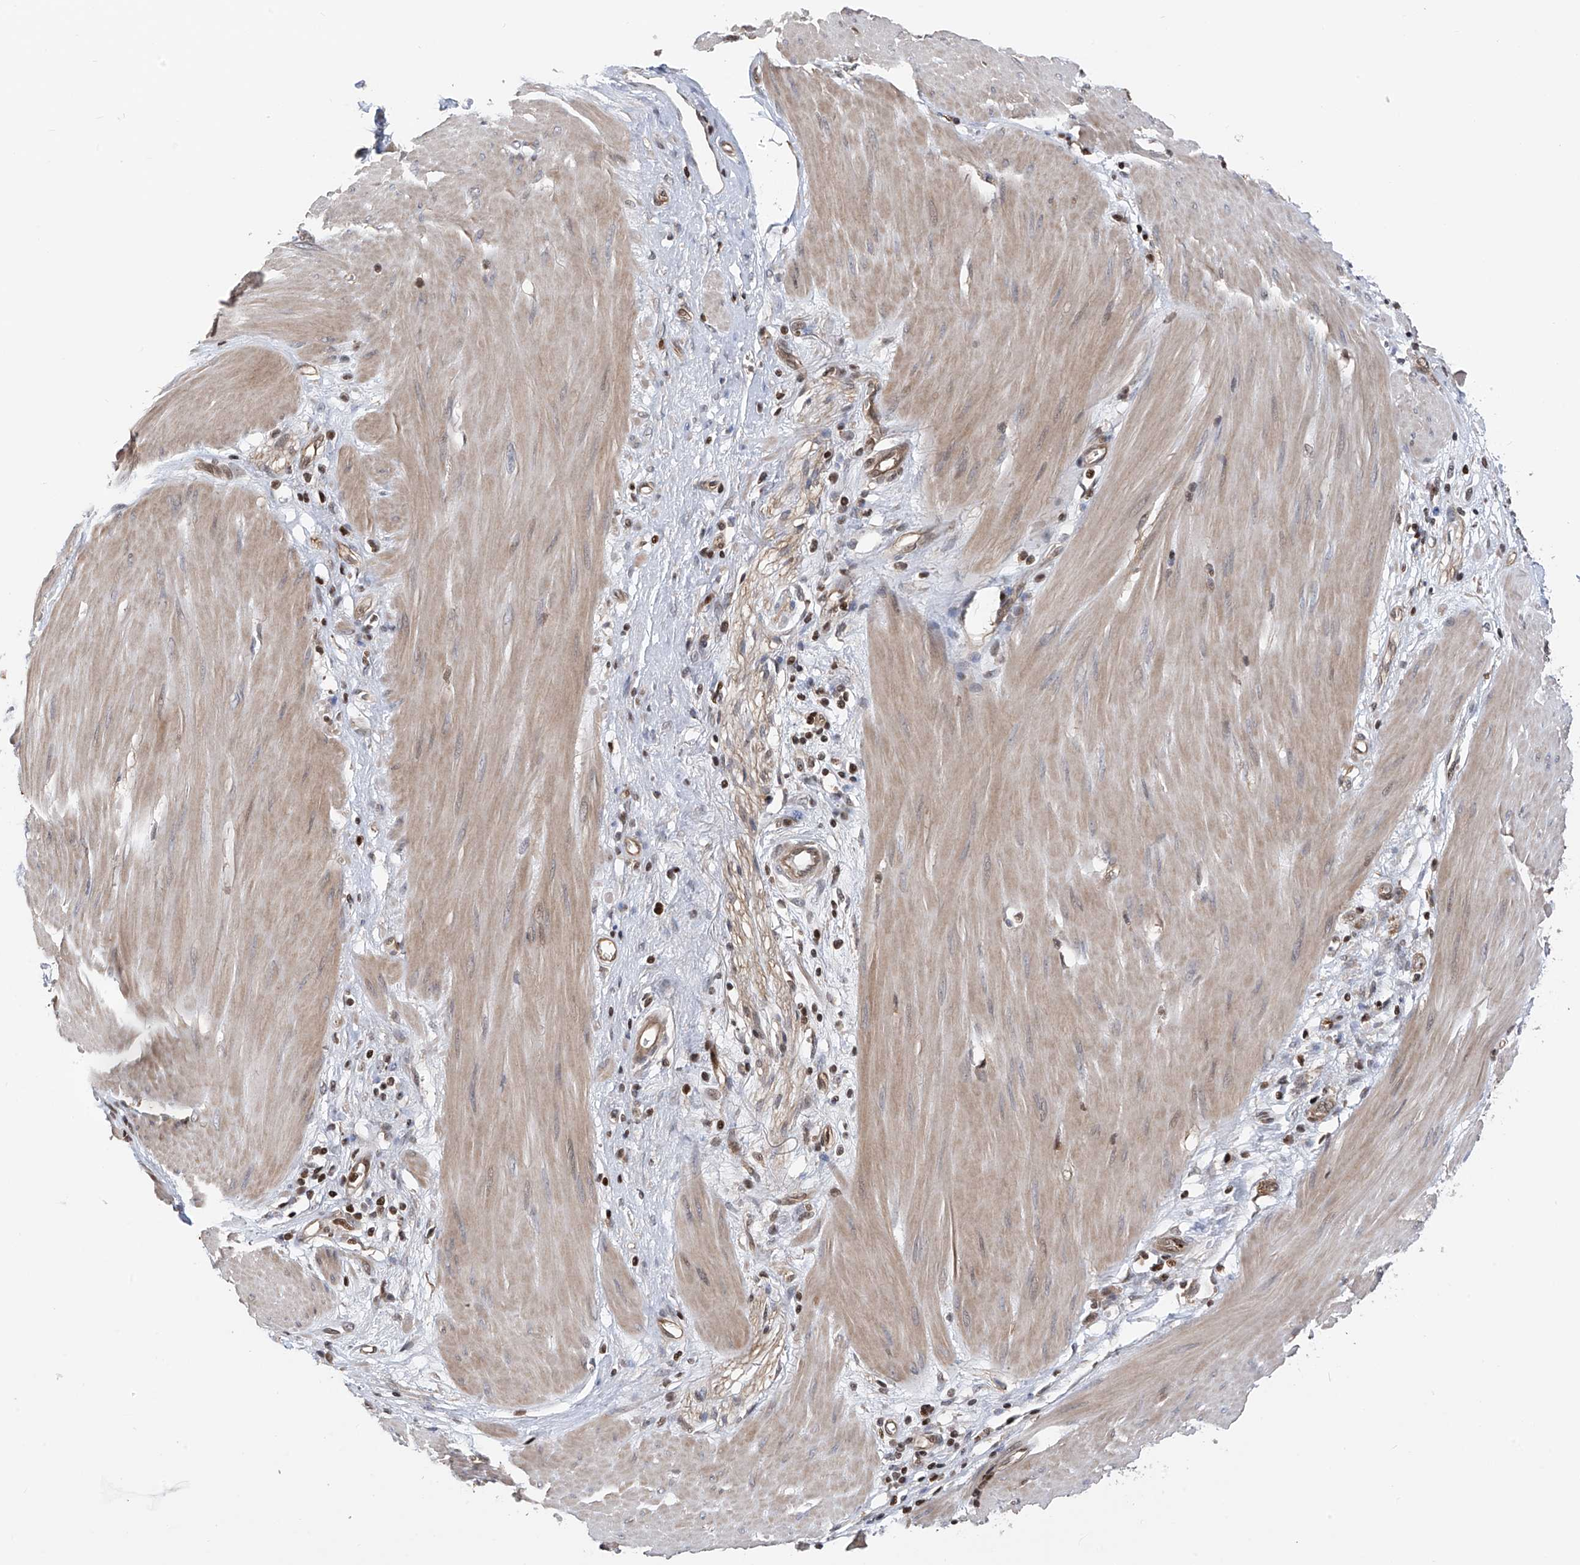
{"staining": {"intensity": "weak", "quantity": ">75%", "location": "cytoplasmic/membranous,nuclear"}, "tissue": "stomach cancer", "cell_type": "Tumor cells", "image_type": "cancer", "snomed": [{"axis": "morphology", "description": "Adenocarcinoma, NOS"}, {"axis": "topography", "description": "Stomach"}], "caption": "Tumor cells display low levels of weak cytoplasmic/membranous and nuclear staining in approximately >75% of cells in adenocarcinoma (stomach).", "gene": "DNAJC9", "patient": {"sex": "female", "age": 76}}